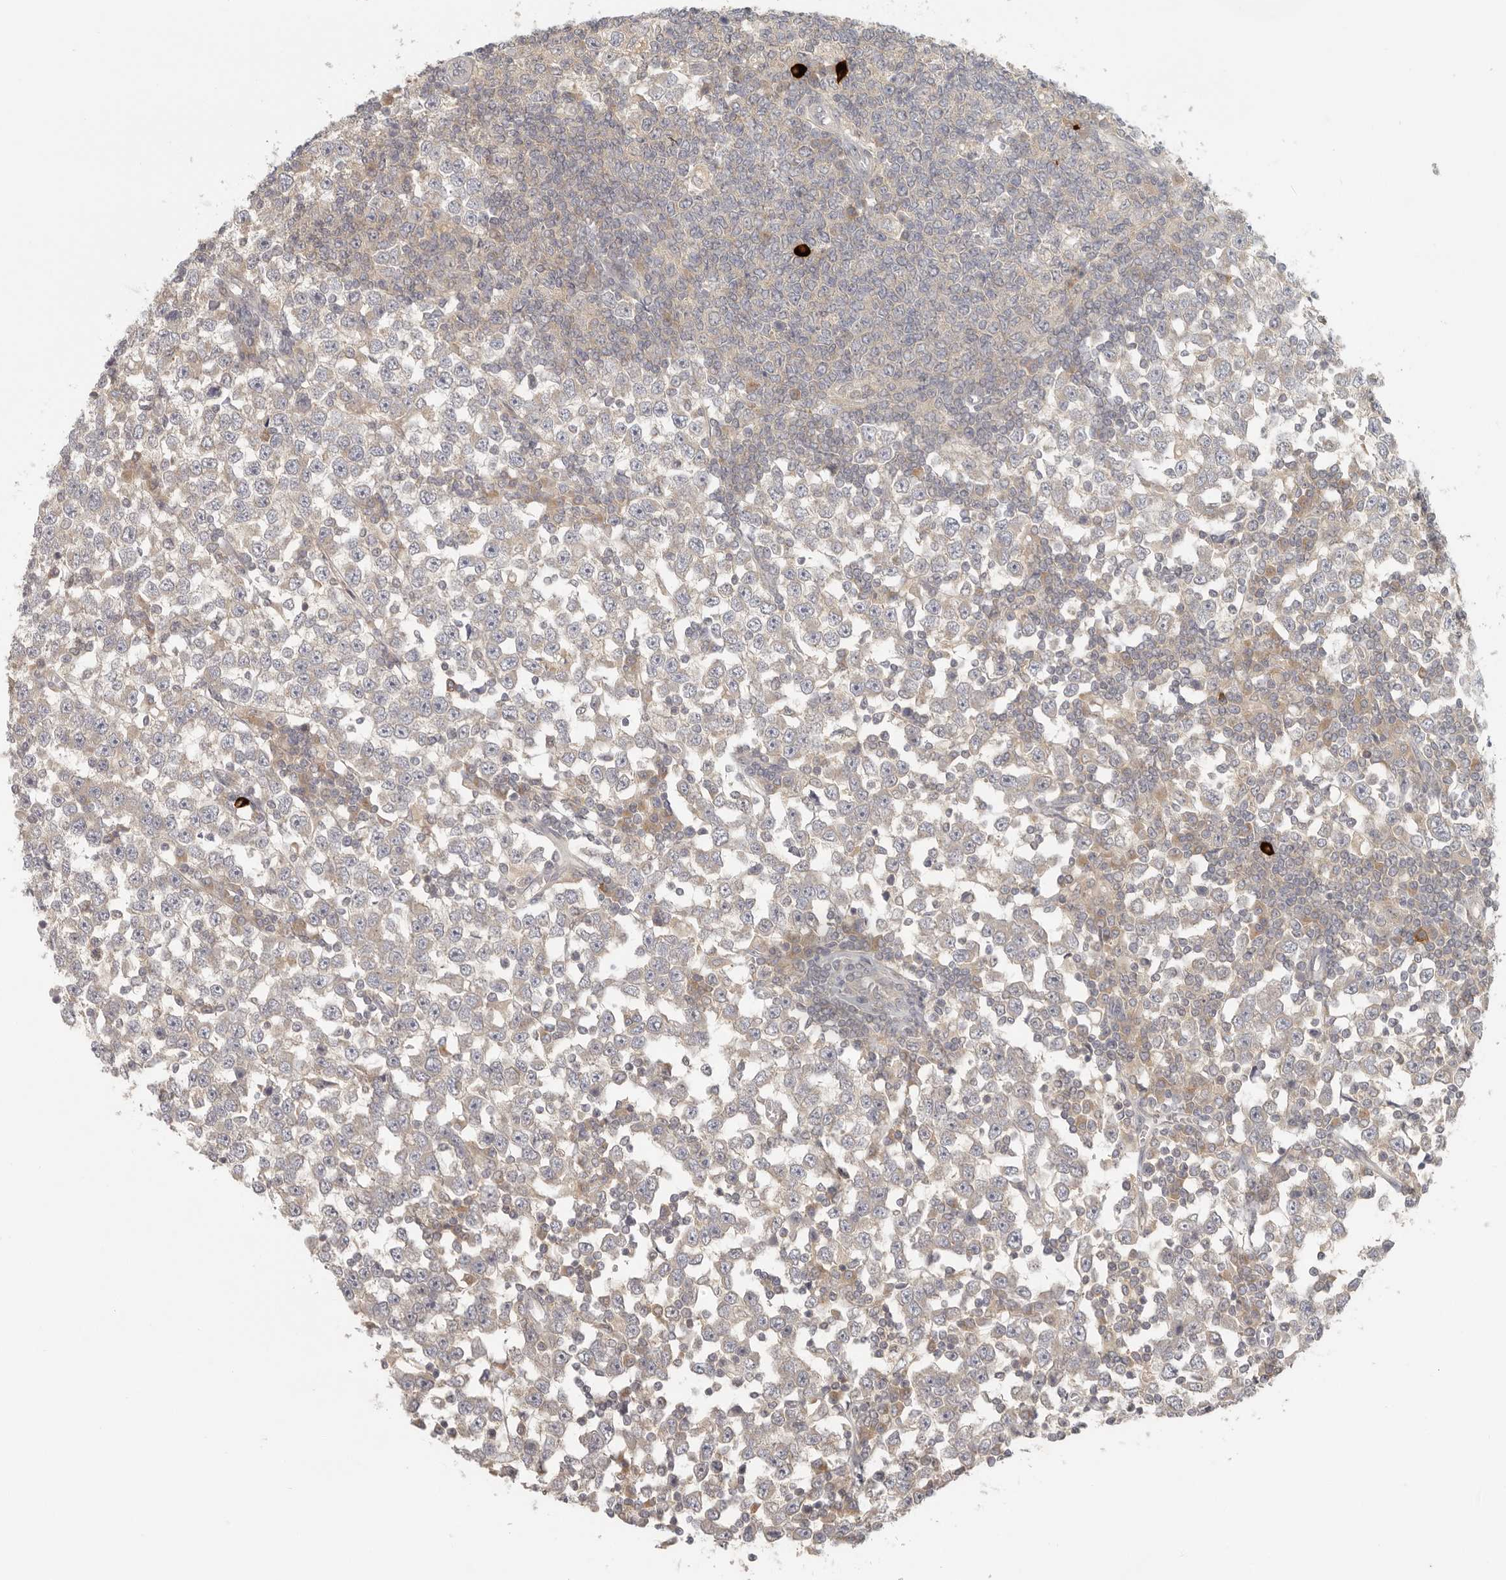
{"staining": {"intensity": "weak", "quantity": "<25%", "location": "cytoplasmic/membranous"}, "tissue": "testis cancer", "cell_type": "Tumor cells", "image_type": "cancer", "snomed": [{"axis": "morphology", "description": "Seminoma, NOS"}, {"axis": "topography", "description": "Testis"}], "caption": "Immunohistochemistry histopathology image of testis cancer (seminoma) stained for a protein (brown), which exhibits no staining in tumor cells.", "gene": "AHDC1", "patient": {"sex": "male", "age": 65}}